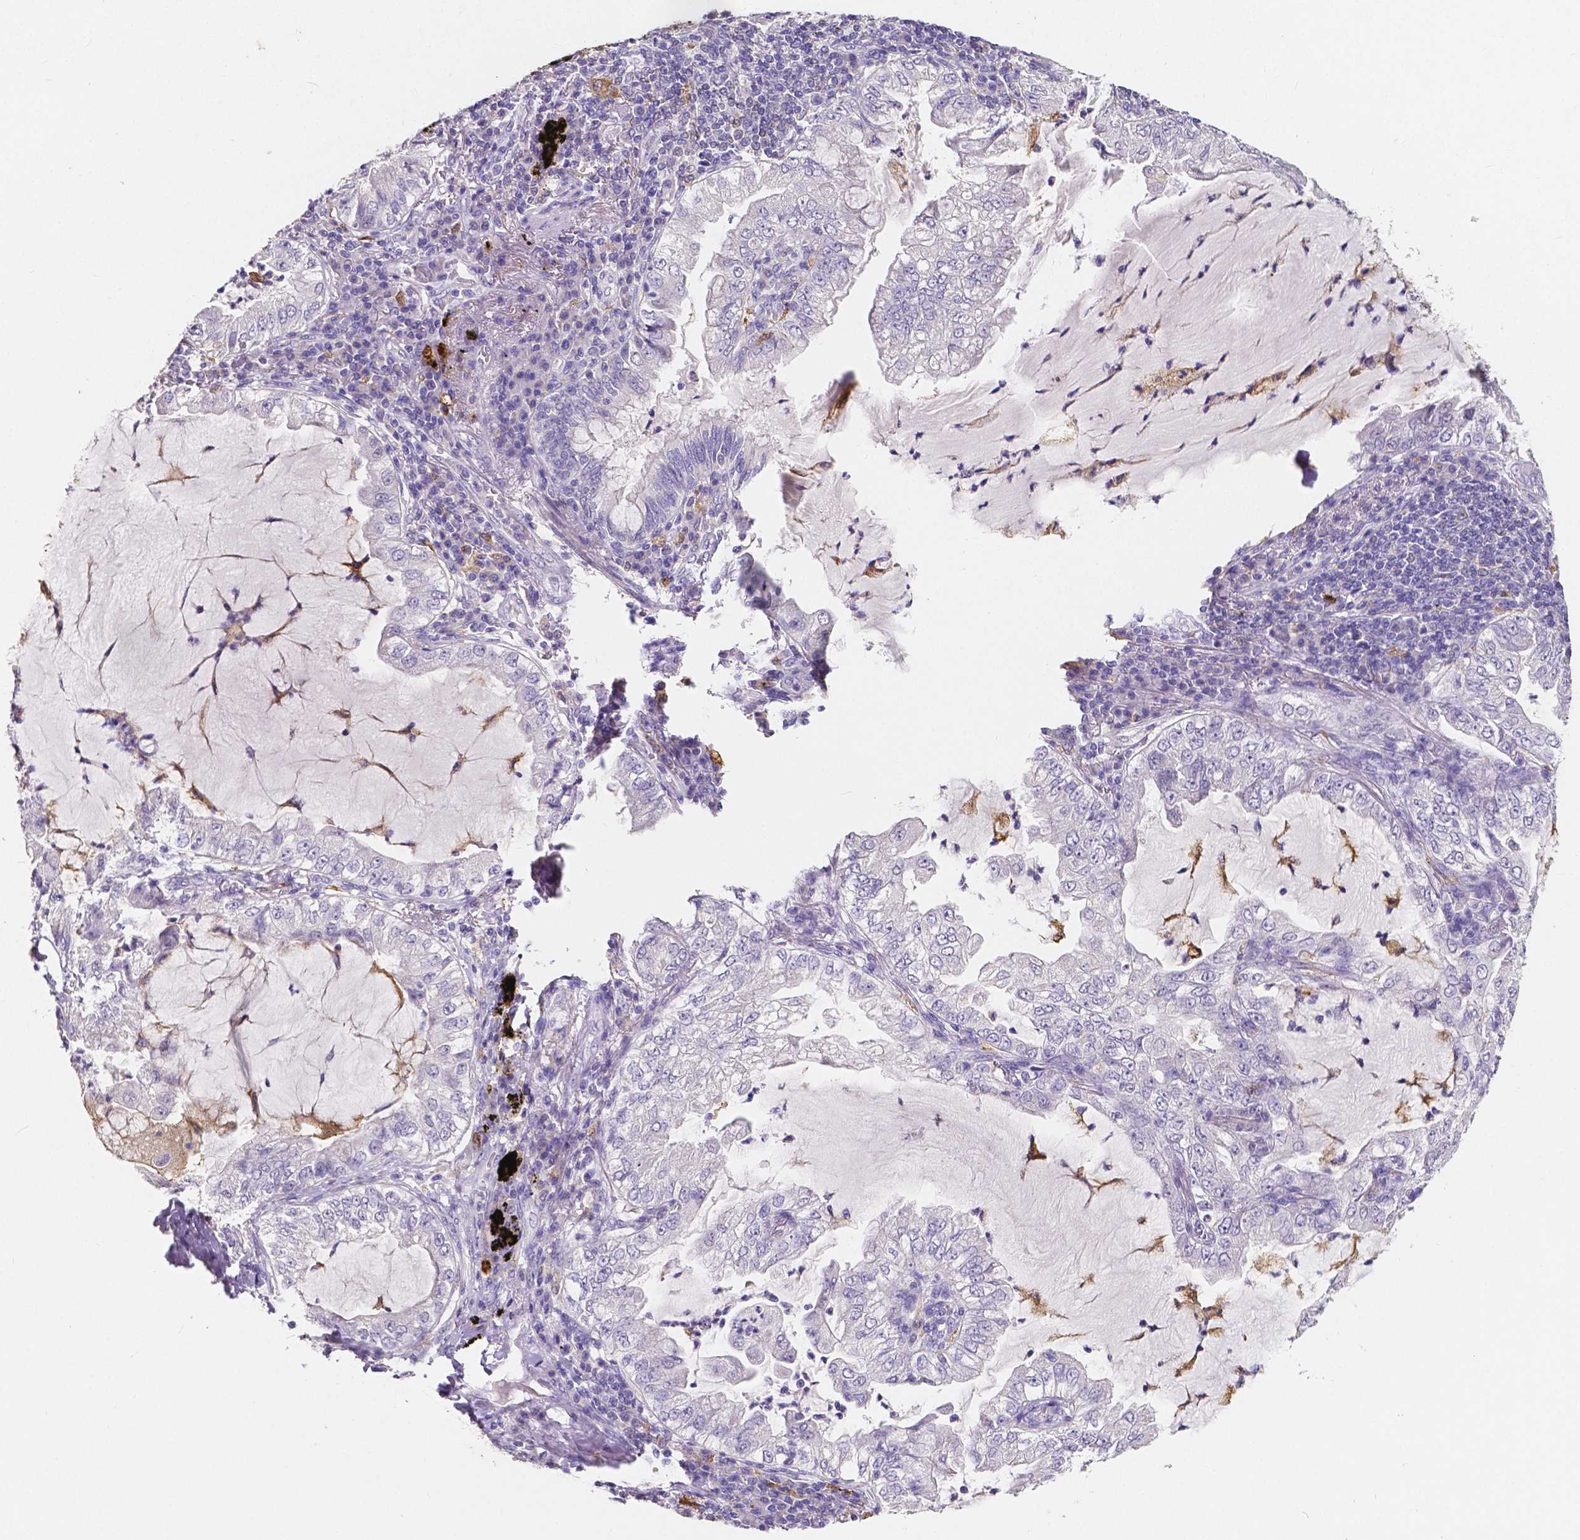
{"staining": {"intensity": "negative", "quantity": "none", "location": "none"}, "tissue": "lung cancer", "cell_type": "Tumor cells", "image_type": "cancer", "snomed": [{"axis": "morphology", "description": "Adenocarcinoma, NOS"}, {"axis": "topography", "description": "Lung"}], "caption": "Immunohistochemistry of human adenocarcinoma (lung) reveals no expression in tumor cells.", "gene": "ACP5", "patient": {"sex": "female", "age": 73}}